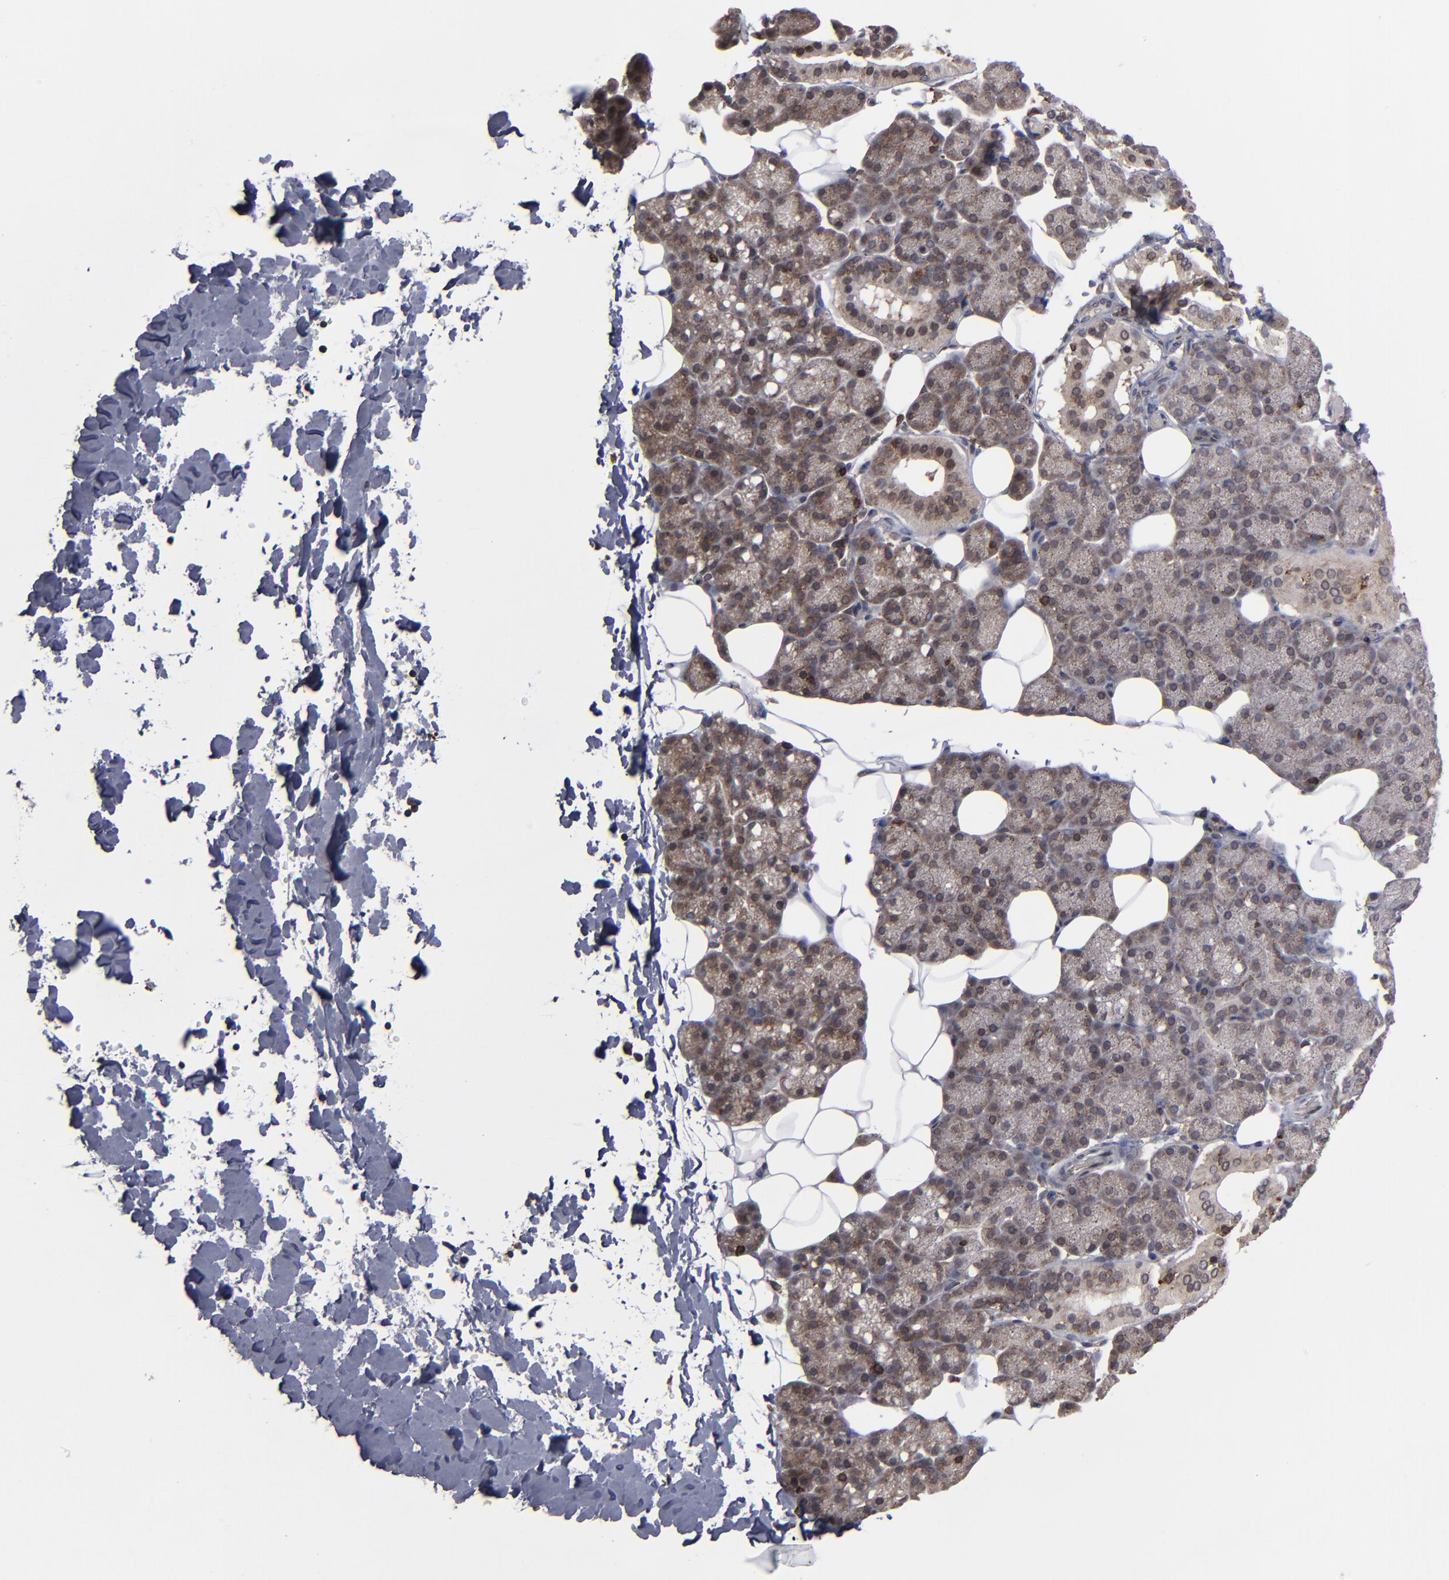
{"staining": {"intensity": "moderate", "quantity": "25%-75%", "location": "cytoplasmic/membranous,nuclear"}, "tissue": "salivary gland", "cell_type": "Glandular cells", "image_type": "normal", "snomed": [{"axis": "morphology", "description": "Normal tissue, NOS"}, {"axis": "topography", "description": "Lymph node"}, {"axis": "topography", "description": "Salivary gland"}], "caption": "High-power microscopy captured an IHC micrograph of benign salivary gland, revealing moderate cytoplasmic/membranous,nuclear expression in approximately 25%-75% of glandular cells.", "gene": "KIAA2026", "patient": {"sex": "male", "age": 8}}